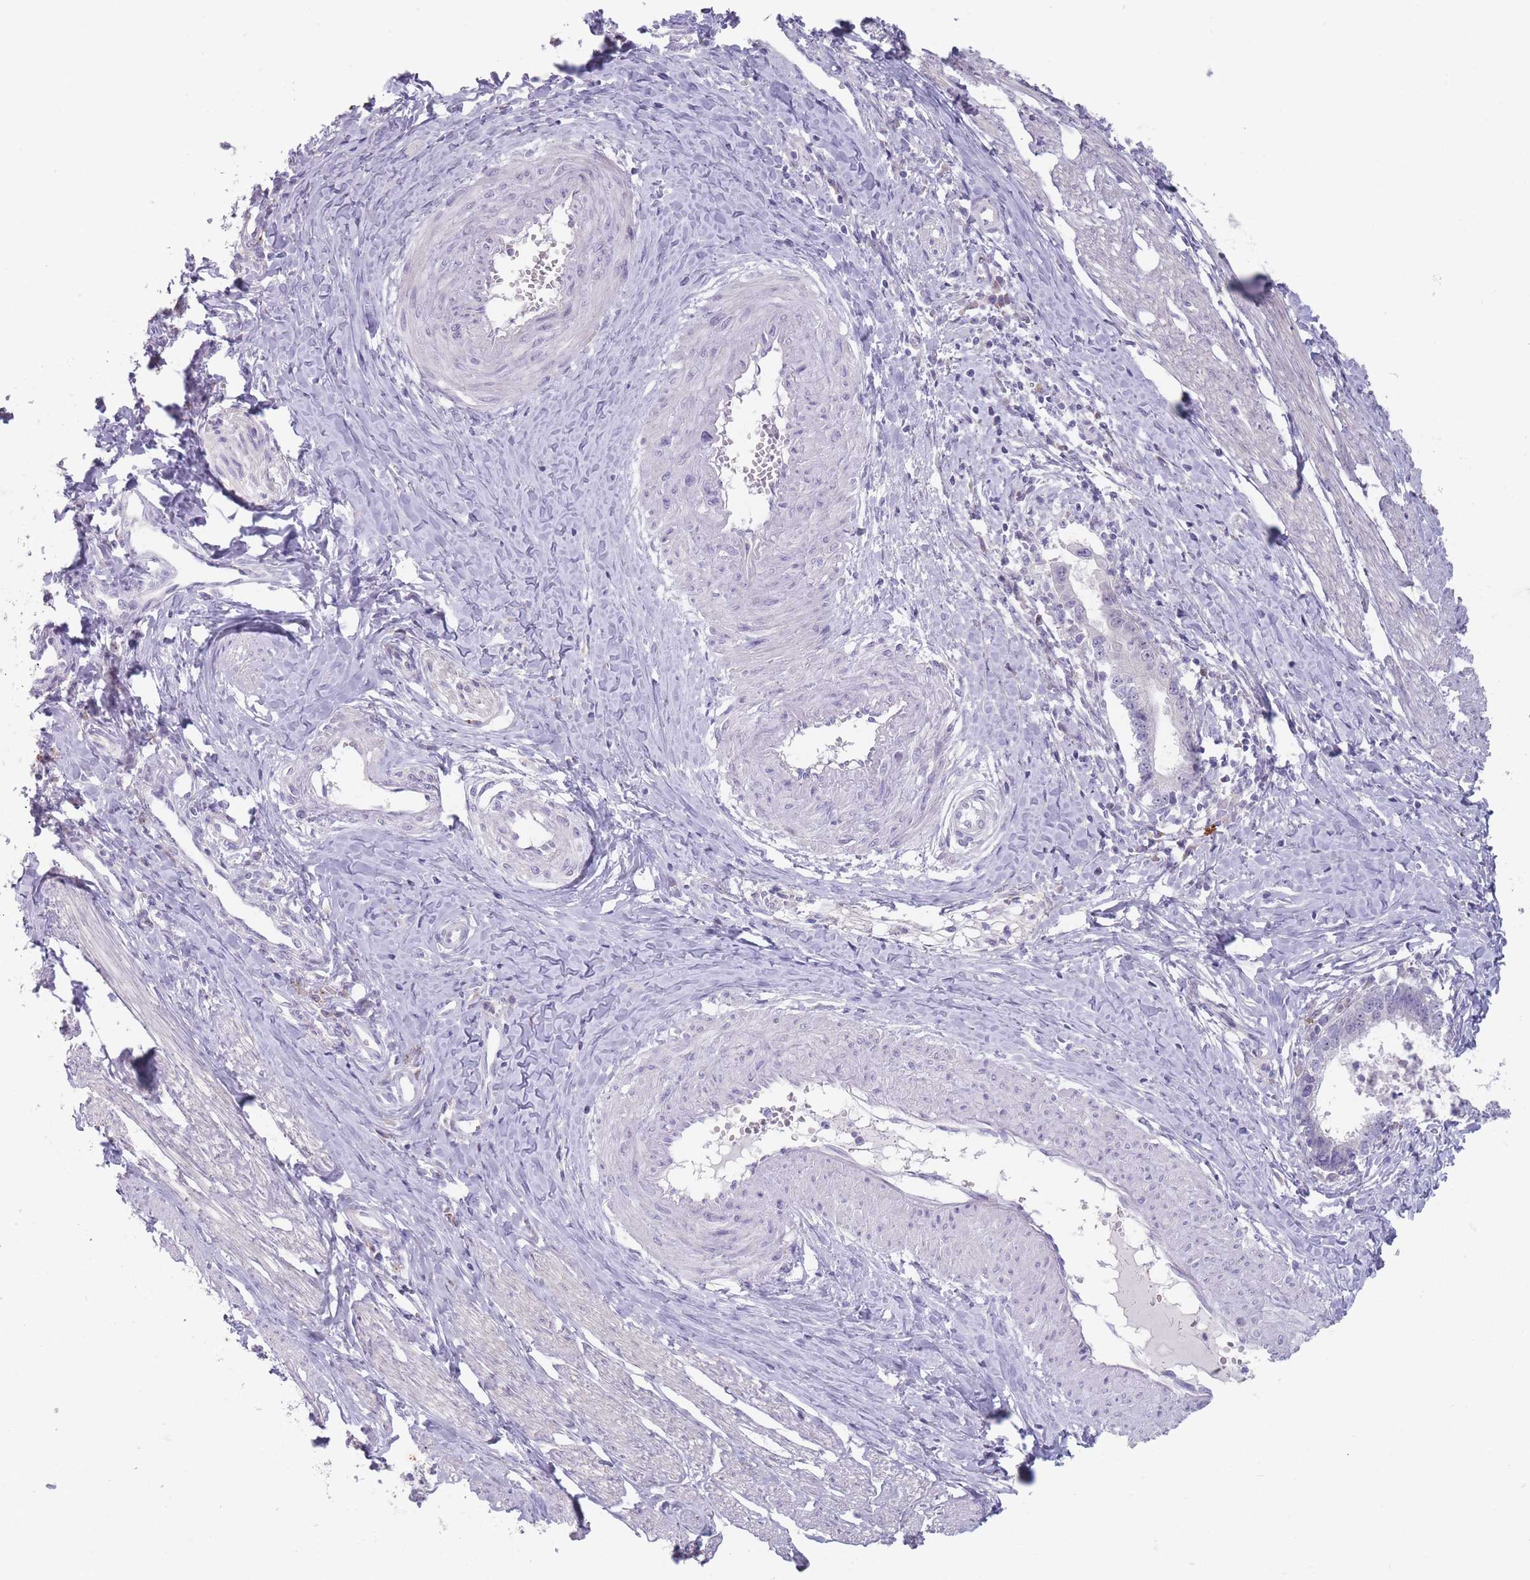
{"staining": {"intensity": "negative", "quantity": "none", "location": "none"}, "tissue": "cervical cancer", "cell_type": "Tumor cells", "image_type": "cancer", "snomed": [{"axis": "morphology", "description": "Adenocarcinoma, NOS"}, {"axis": "topography", "description": "Cervix"}], "caption": "This is a image of IHC staining of adenocarcinoma (cervical), which shows no expression in tumor cells.", "gene": "PAIP2B", "patient": {"sex": "female", "age": 36}}